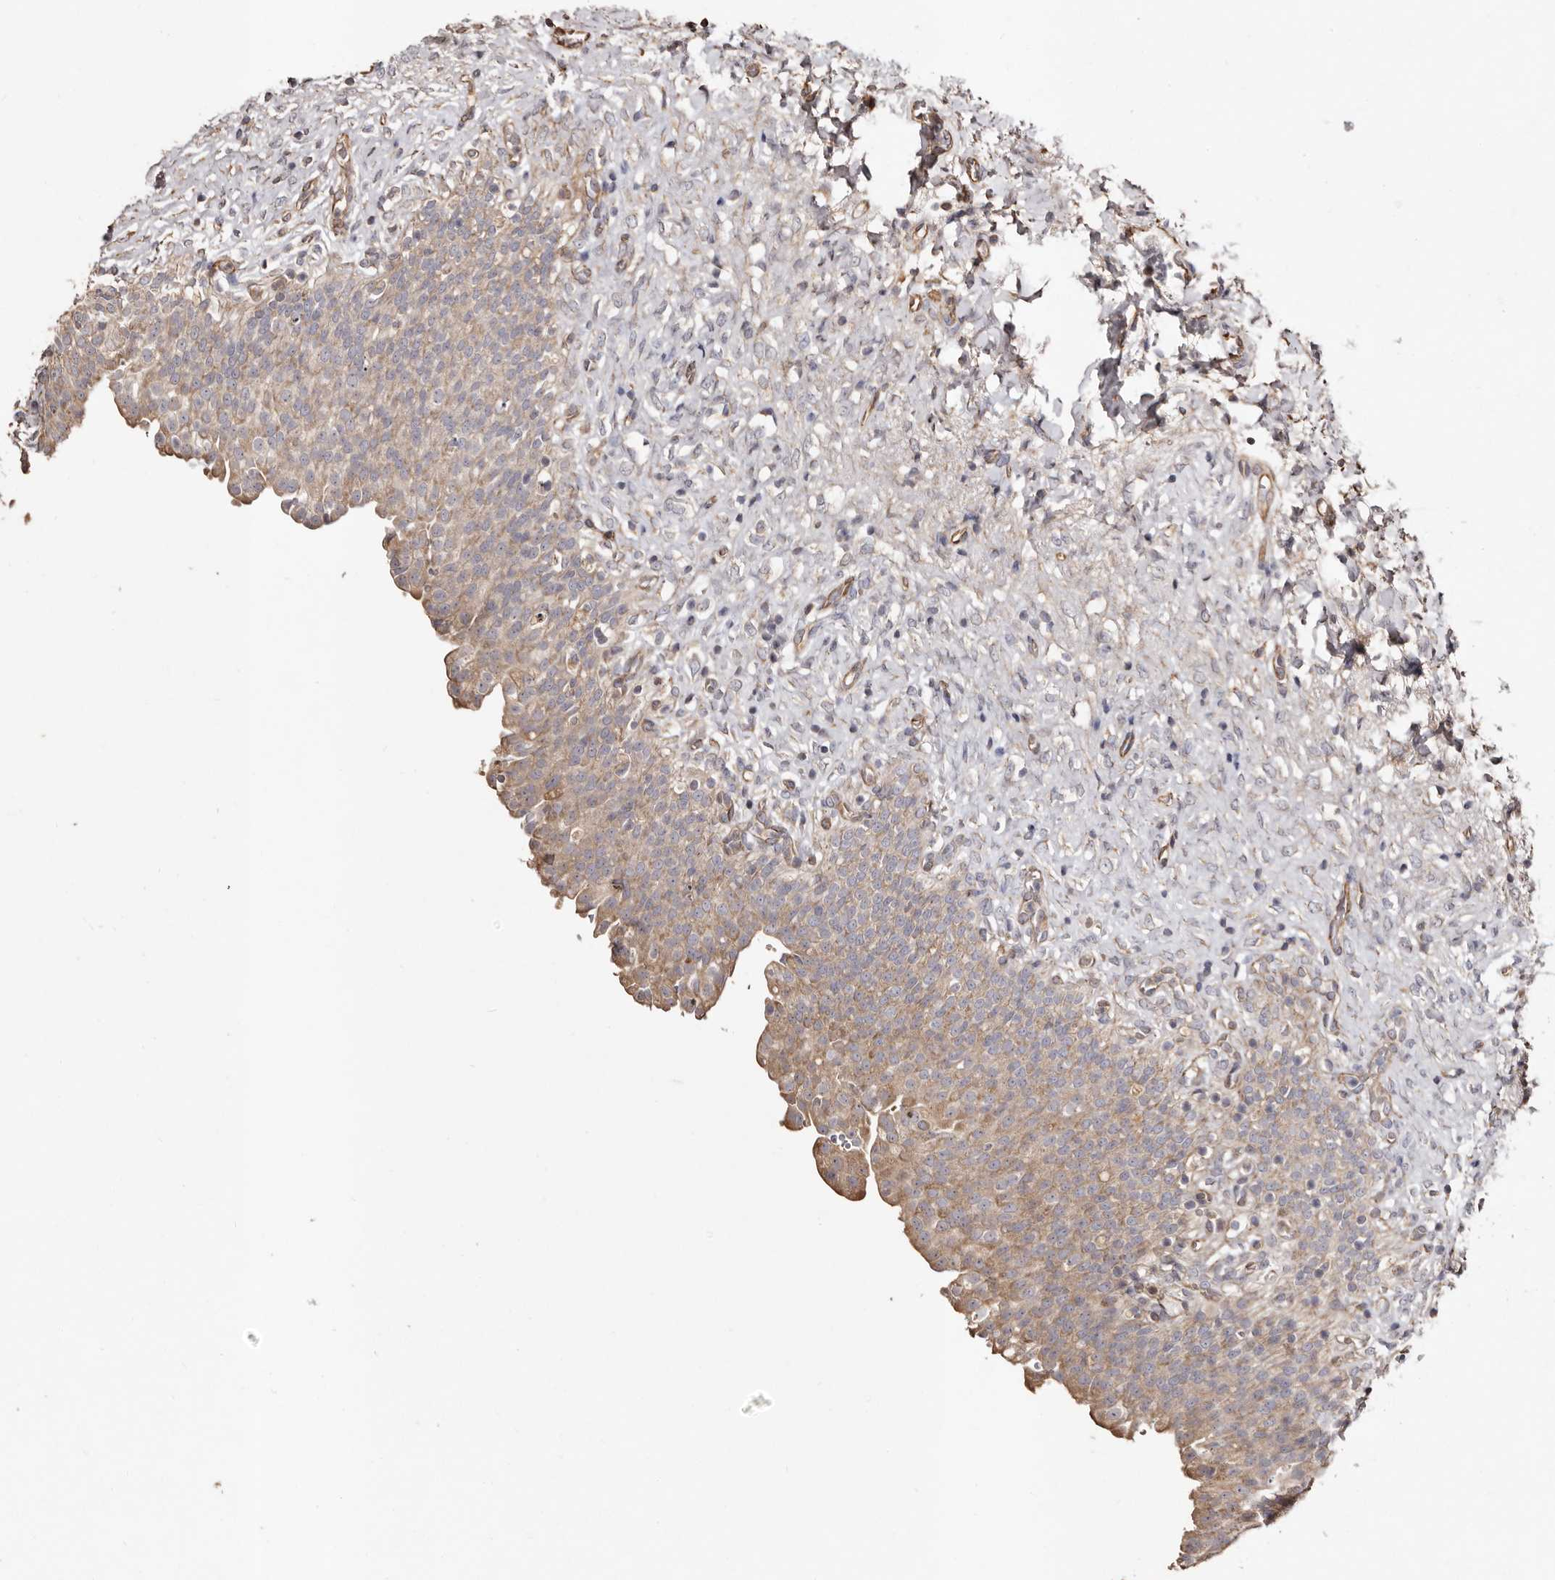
{"staining": {"intensity": "moderate", "quantity": ">75%", "location": "cytoplasmic/membranous"}, "tissue": "urinary bladder", "cell_type": "Urothelial cells", "image_type": "normal", "snomed": [{"axis": "morphology", "description": "Urothelial carcinoma, High grade"}, {"axis": "topography", "description": "Urinary bladder"}], "caption": "Urinary bladder stained for a protein demonstrates moderate cytoplasmic/membranous positivity in urothelial cells. (Stains: DAB (3,3'-diaminobenzidine) in brown, nuclei in blue, Microscopy: brightfield microscopy at high magnification).", "gene": "MACC1", "patient": {"sex": "male", "age": 46}}